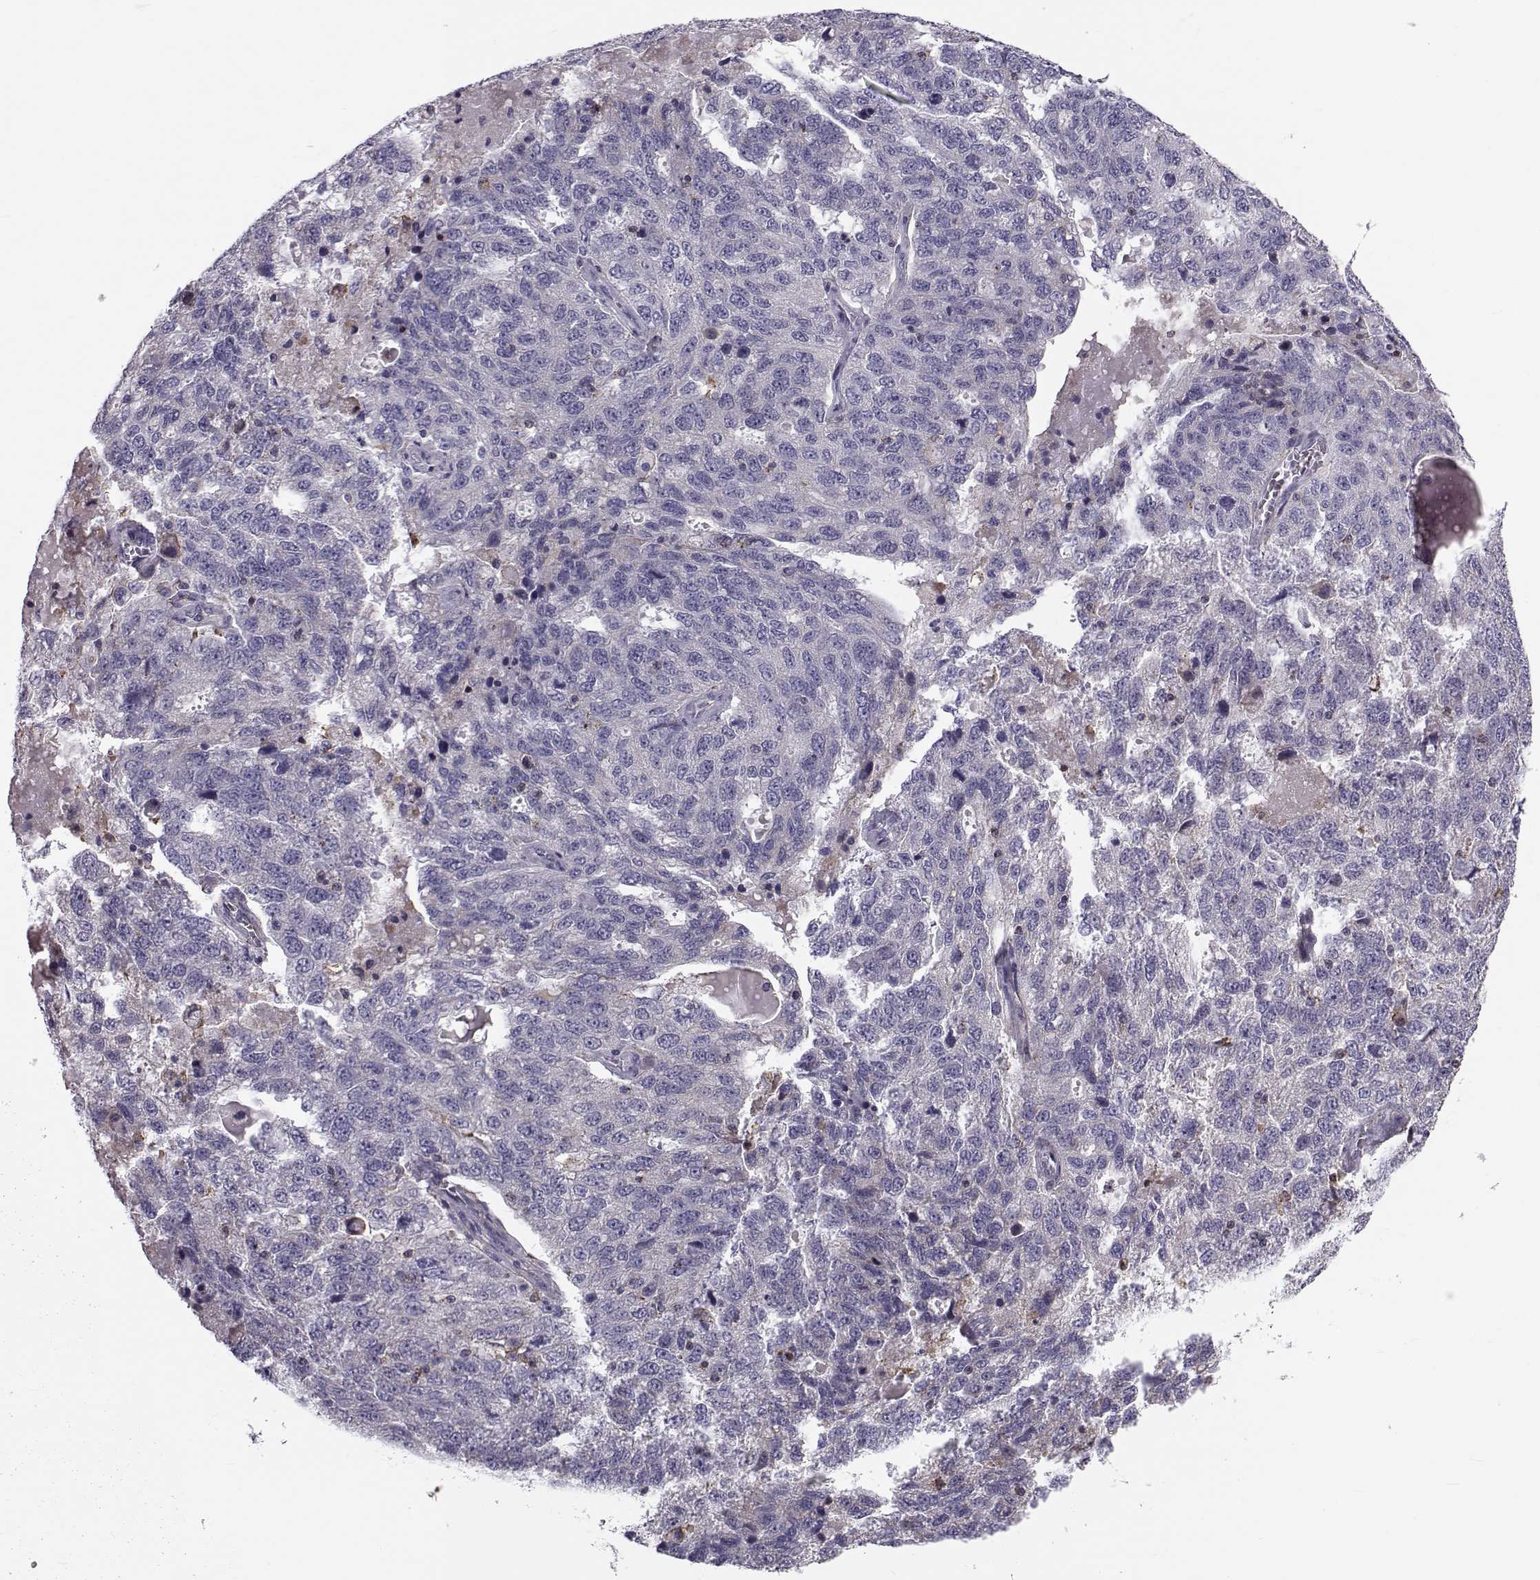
{"staining": {"intensity": "negative", "quantity": "none", "location": "none"}, "tissue": "ovarian cancer", "cell_type": "Tumor cells", "image_type": "cancer", "snomed": [{"axis": "morphology", "description": "Cystadenocarcinoma, serous, NOS"}, {"axis": "topography", "description": "Ovary"}], "caption": "Tumor cells are negative for protein expression in human serous cystadenocarcinoma (ovarian). (DAB (3,3'-diaminobenzidine) IHC visualized using brightfield microscopy, high magnification).", "gene": "LRRC27", "patient": {"sex": "female", "age": 71}}